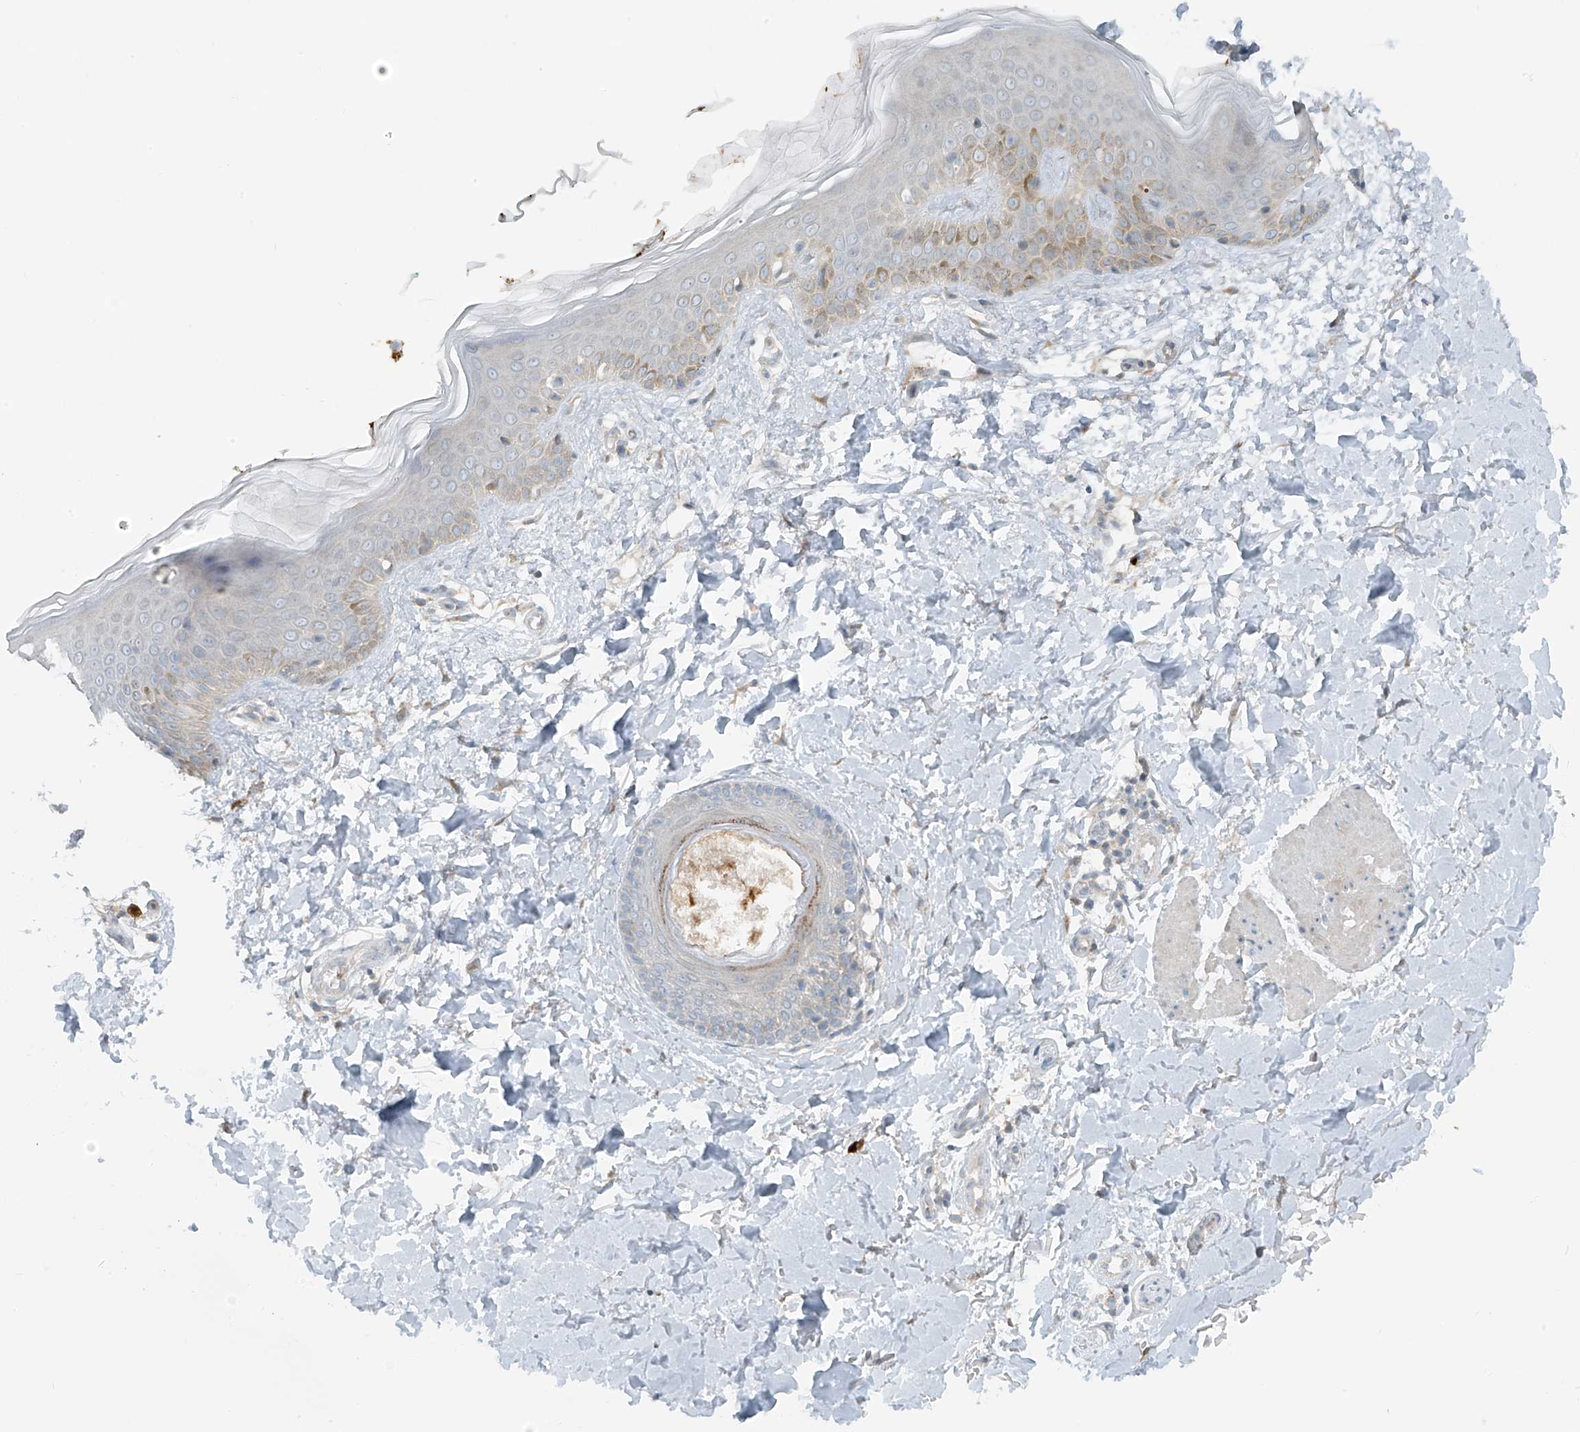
{"staining": {"intensity": "negative", "quantity": "none", "location": "none"}, "tissue": "skin", "cell_type": "Fibroblasts", "image_type": "normal", "snomed": [{"axis": "morphology", "description": "Normal tissue, NOS"}, {"axis": "topography", "description": "Skin"}], "caption": "IHC histopathology image of unremarkable skin: human skin stained with DAB (3,3'-diaminobenzidine) displays no significant protein staining in fibroblasts.", "gene": "SLC12A6", "patient": {"sex": "male", "age": 37}}